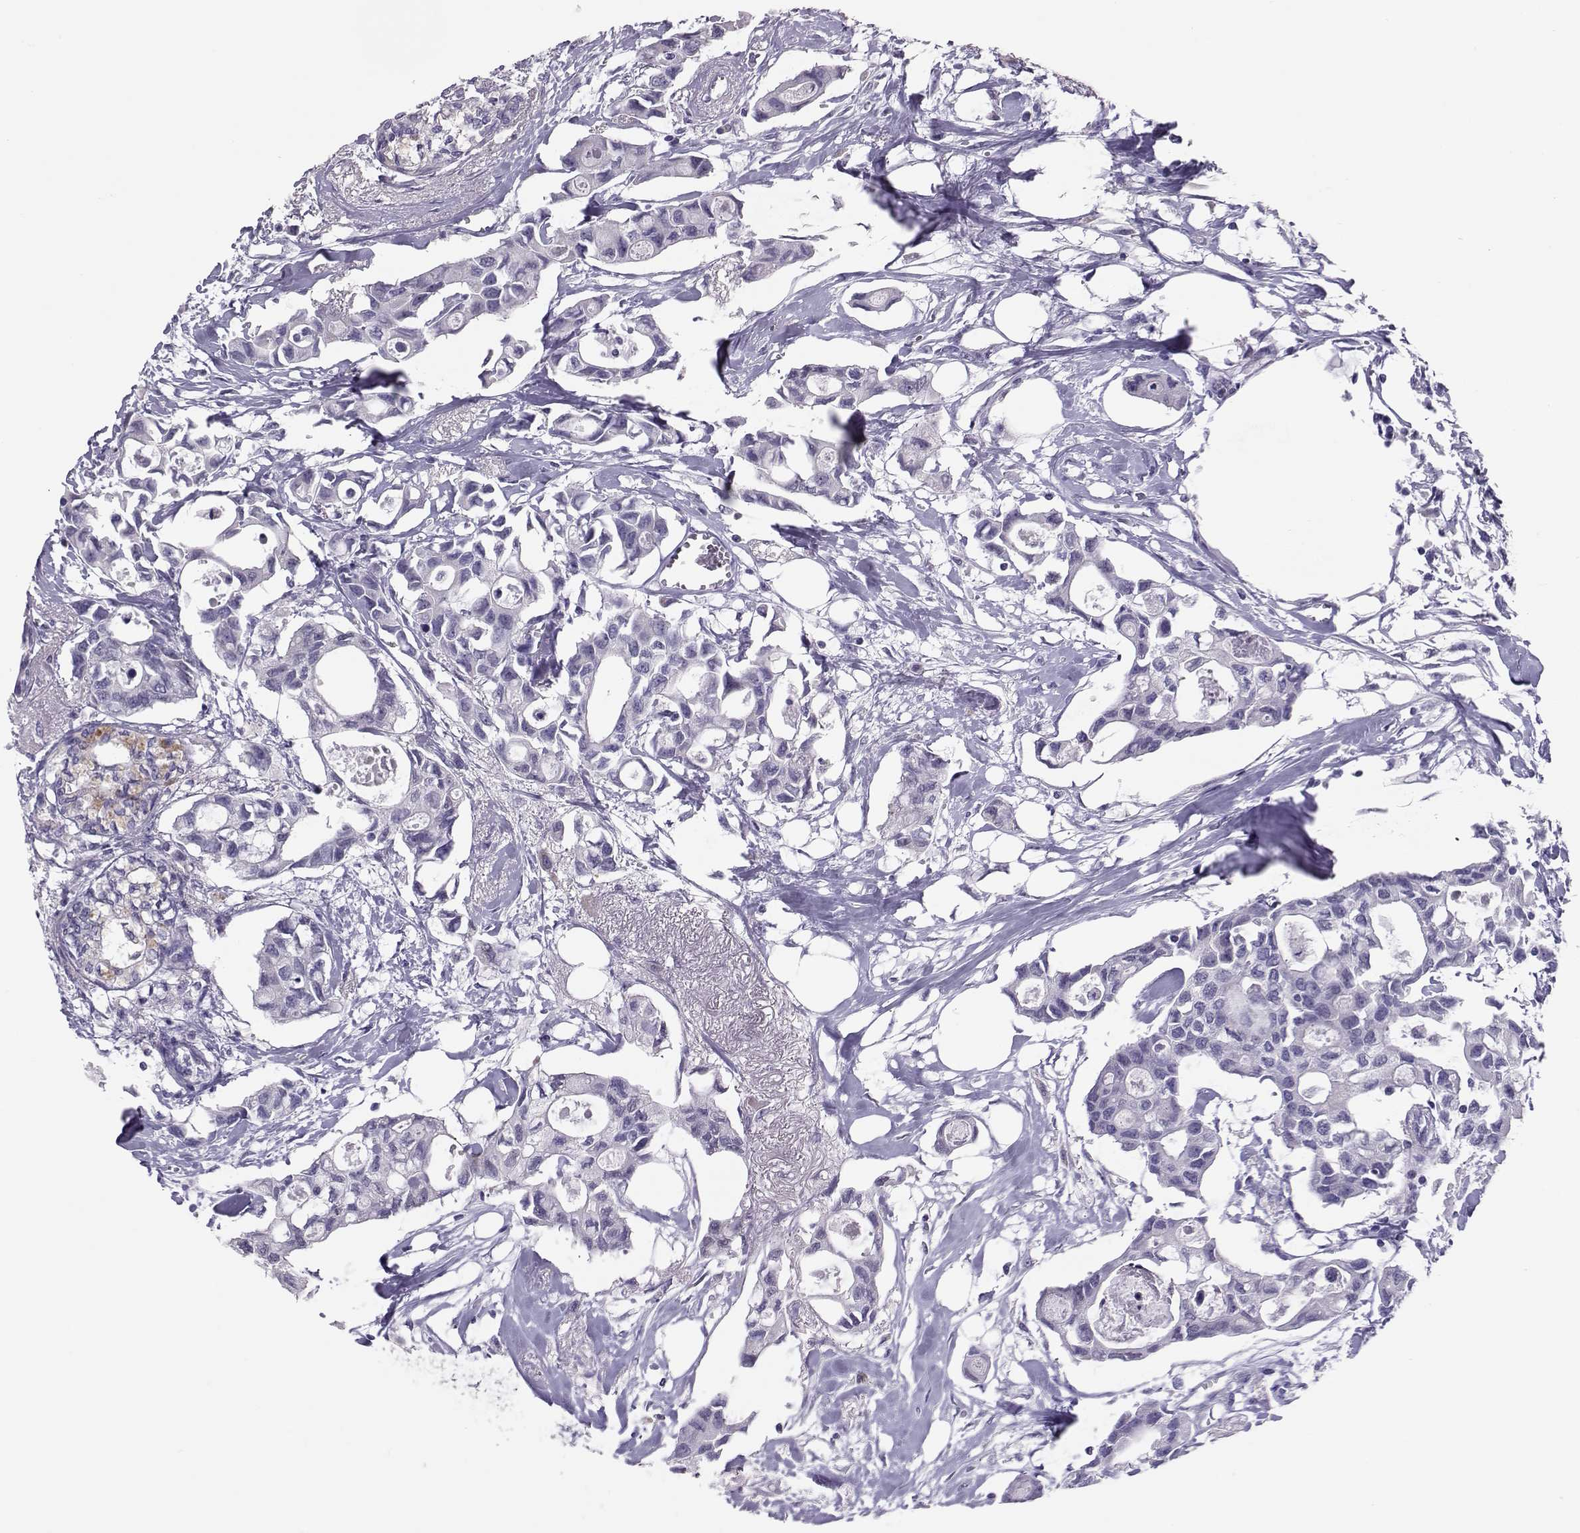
{"staining": {"intensity": "negative", "quantity": "none", "location": "none"}, "tissue": "breast cancer", "cell_type": "Tumor cells", "image_type": "cancer", "snomed": [{"axis": "morphology", "description": "Duct carcinoma"}, {"axis": "topography", "description": "Breast"}], "caption": "IHC of human intraductal carcinoma (breast) demonstrates no staining in tumor cells. (Immunohistochemistry, brightfield microscopy, high magnification).", "gene": "DNAAF1", "patient": {"sex": "female", "age": 83}}